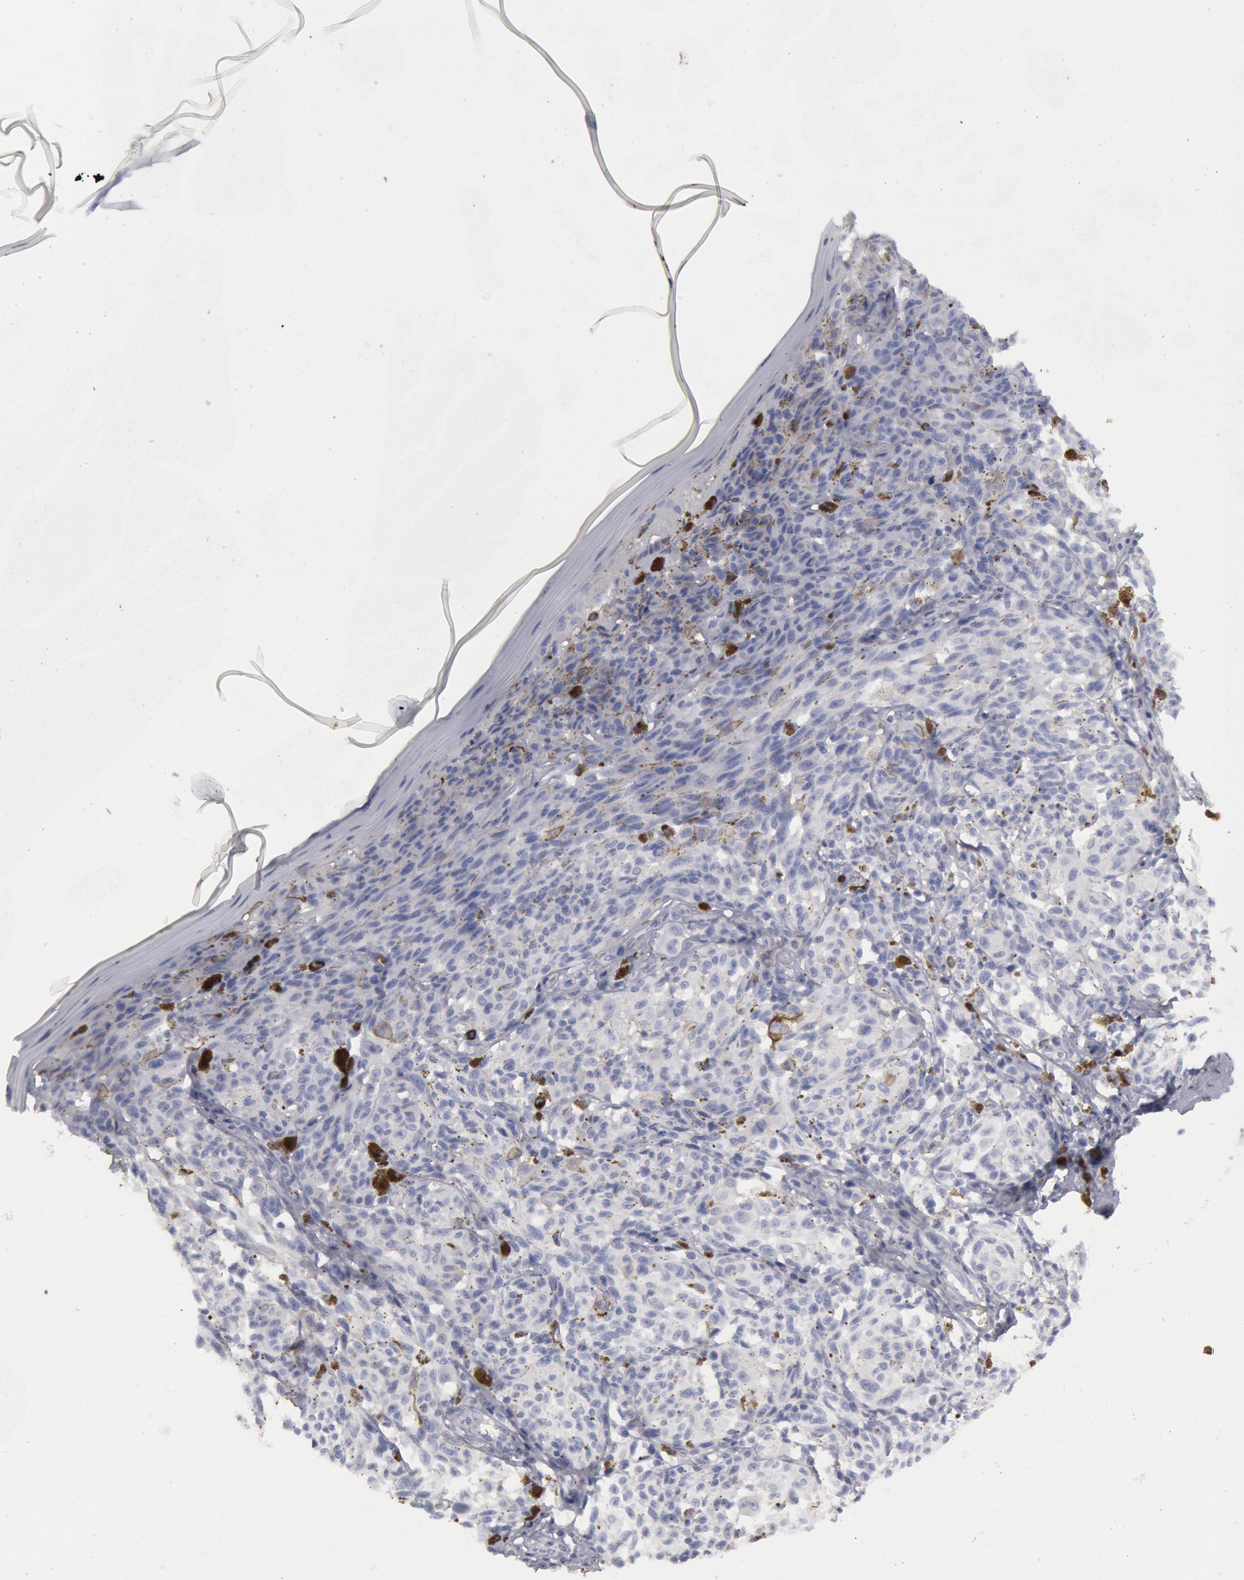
{"staining": {"intensity": "negative", "quantity": "none", "location": "none"}, "tissue": "melanoma", "cell_type": "Tumor cells", "image_type": "cancer", "snomed": [{"axis": "morphology", "description": "Malignant melanoma, NOS"}, {"axis": "topography", "description": "Skin"}], "caption": "Melanoma was stained to show a protein in brown. There is no significant positivity in tumor cells. (Immunohistochemistry, brightfield microscopy, high magnification).", "gene": "FHL1", "patient": {"sex": "female", "age": 72}}